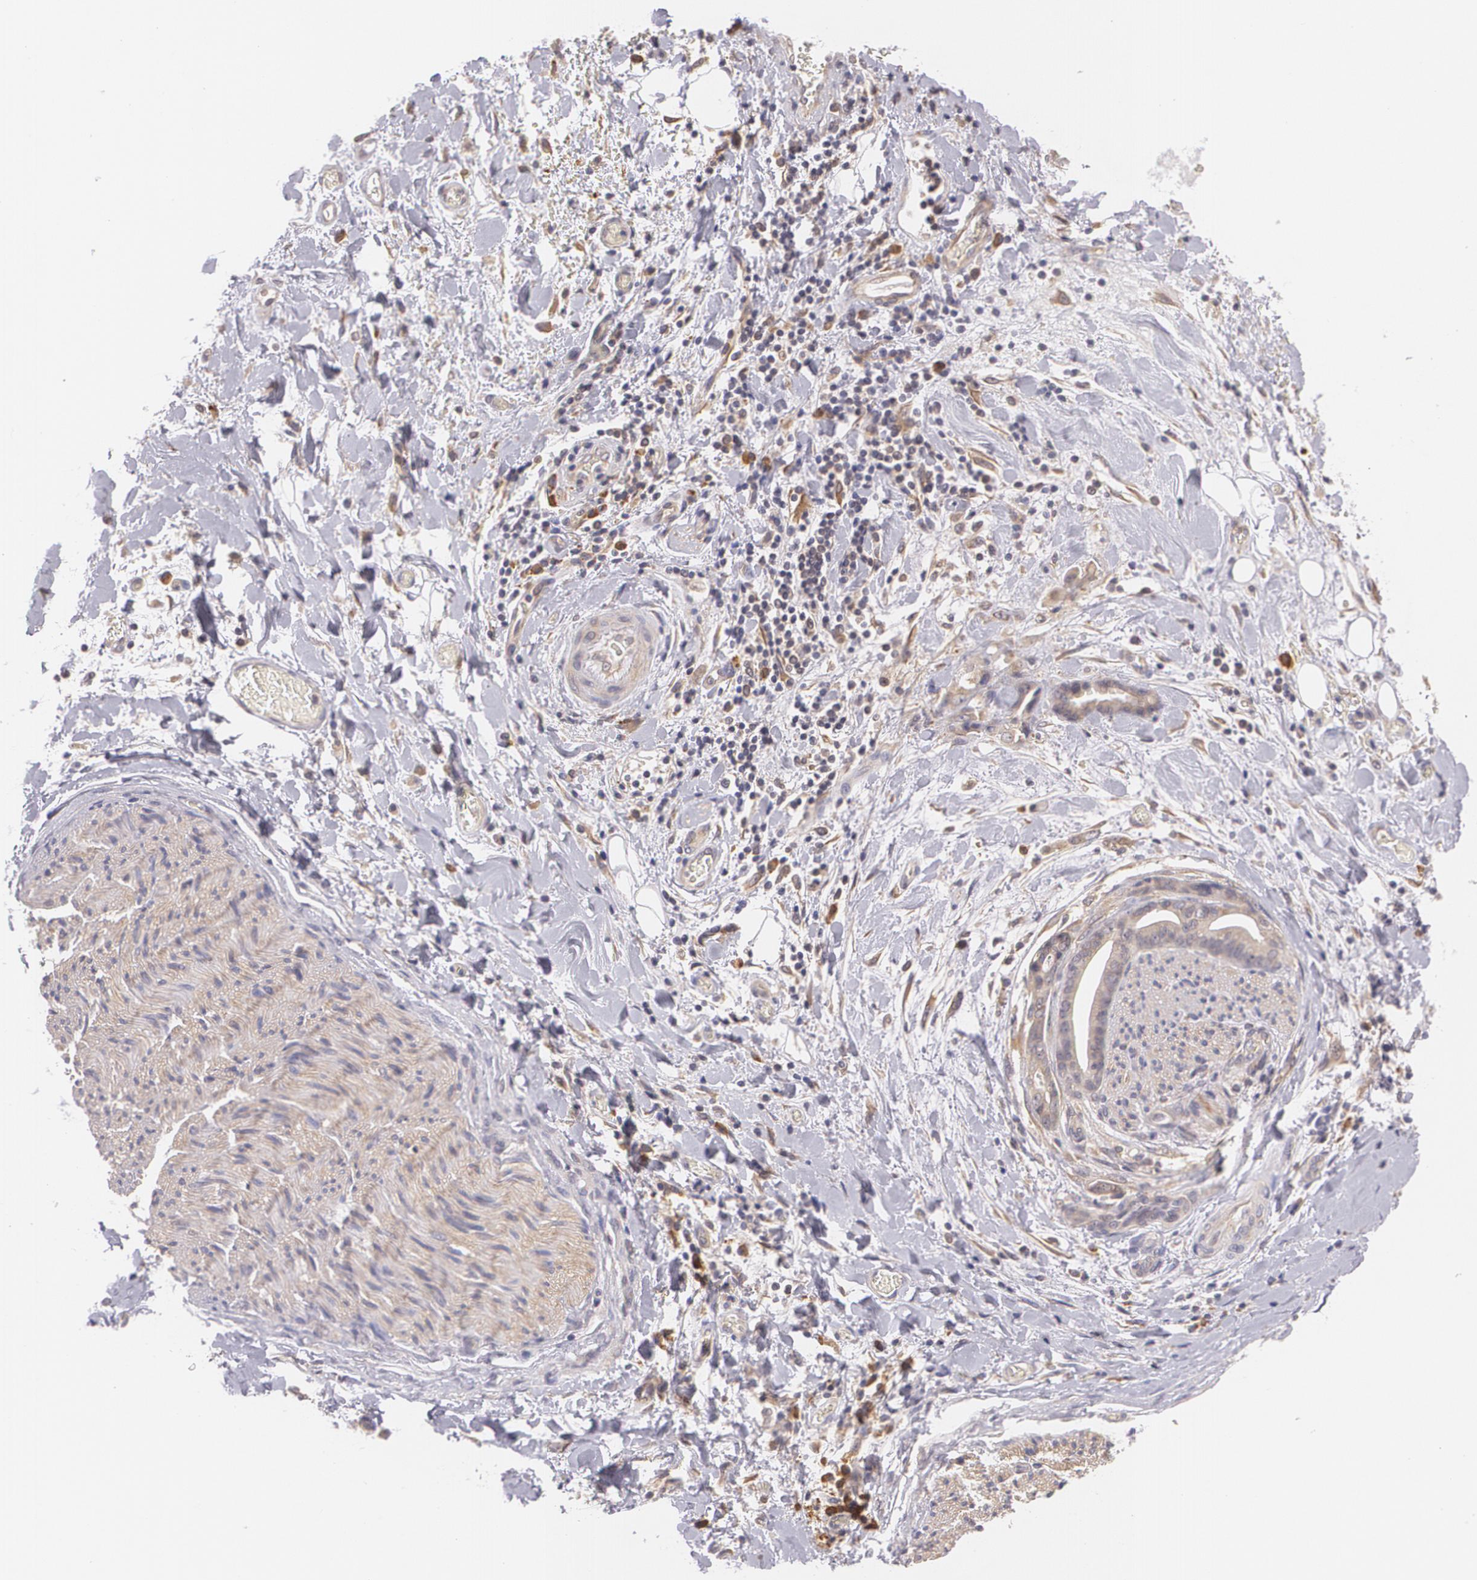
{"staining": {"intensity": "weak", "quantity": ">75%", "location": "cytoplasmic/membranous"}, "tissue": "liver cancer", "cell_type": "Tumor cells", "image_type": "cancer", "snomed": [{"axis": "morphology", "description": "Cholangiocarcinoma"}, {"axis": "topography", "description": "Liver"}], "caption": "Liver cancer tissue displays weak cytoplasmic/membranous expression in approximately >75% of tumor cells (DAB = brown stain, brightfield microscopy at high magnification).", "gene": "CCL17", "patient": {"sex": "male", "age": 58}}